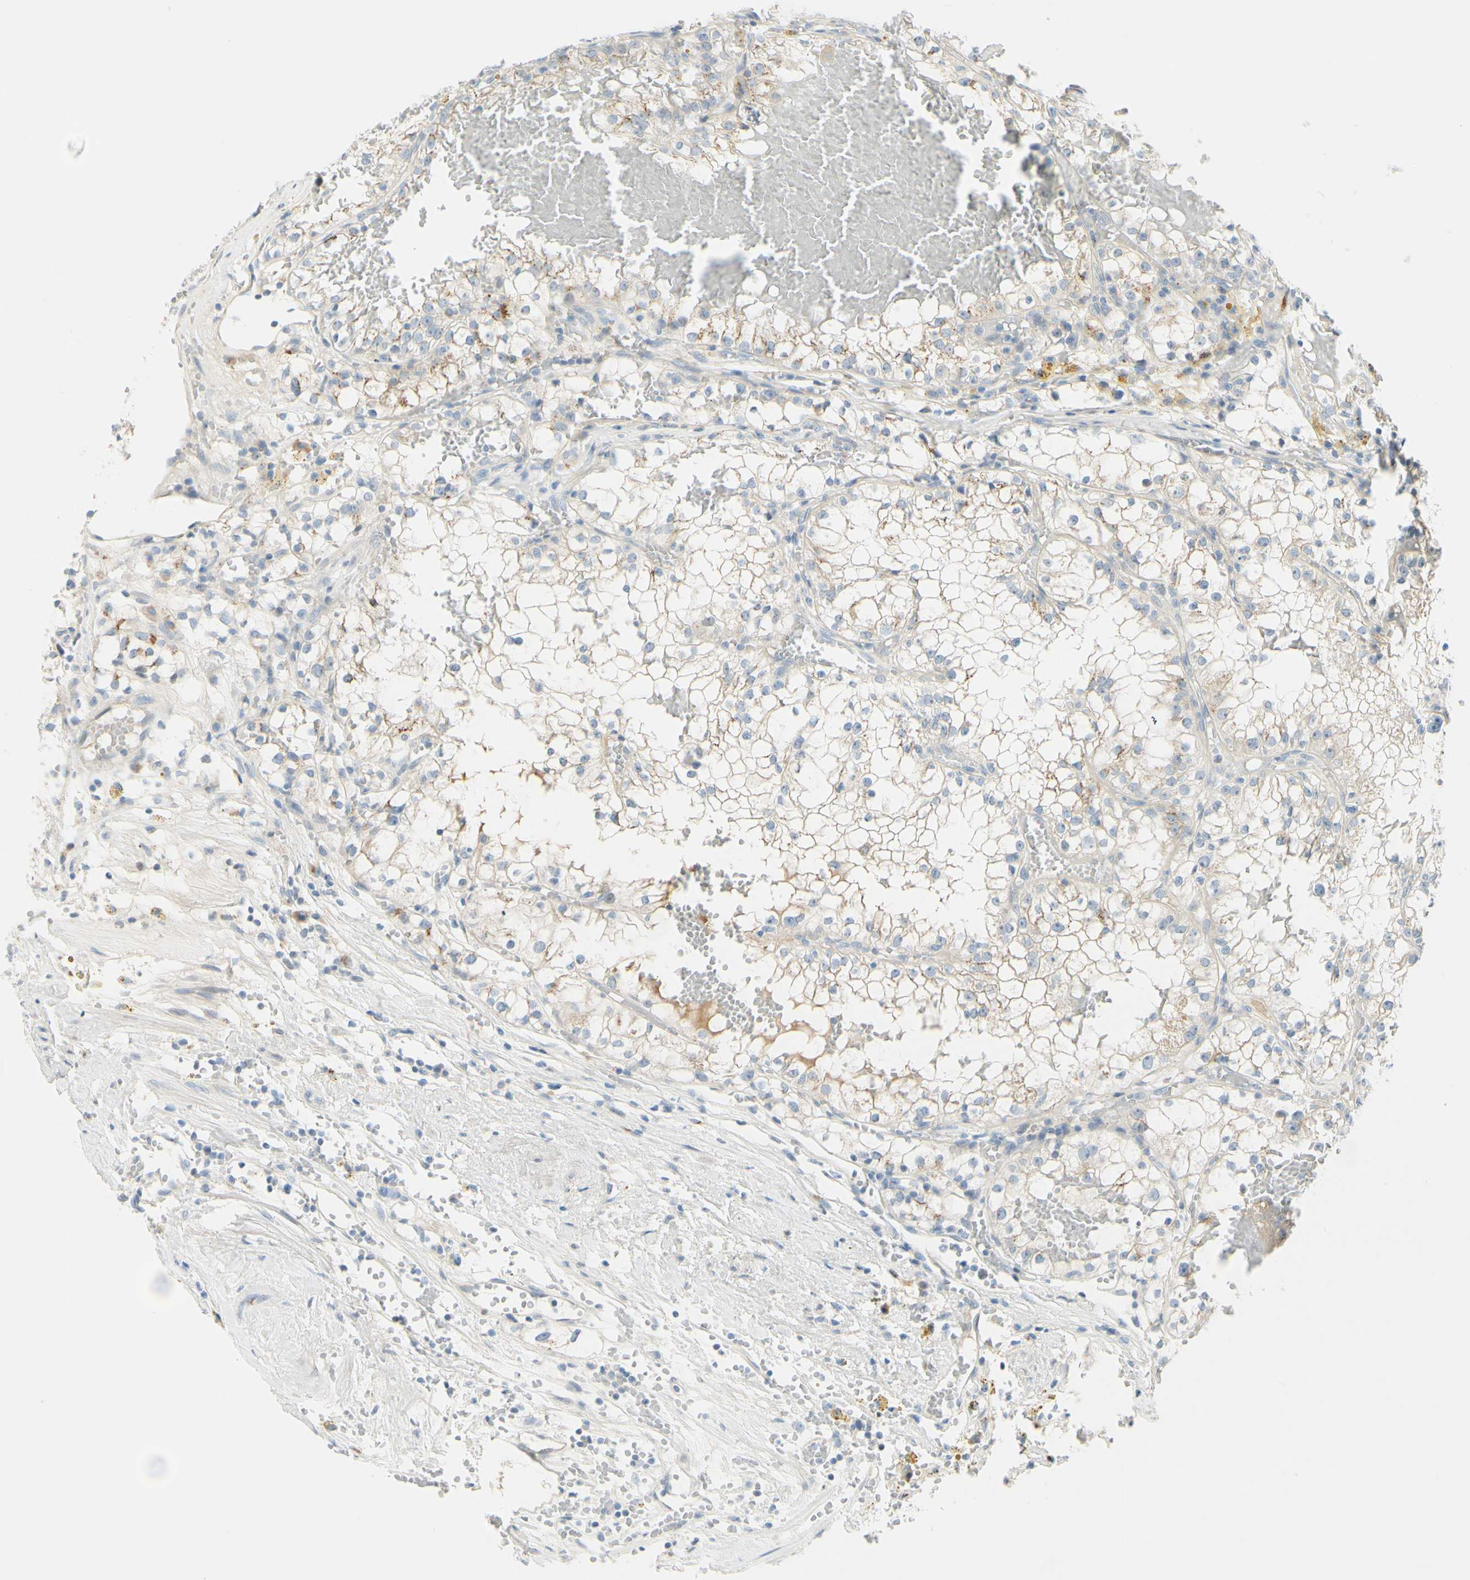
{"staining": {"intensity": "weak", "quantity": "<25%", "location": "cytoplasmic/membranous"}, "tissue": "renal cancer", "cell_type": "Tumor cells", "image_type": "cancer", "snomed": [{"axis": "morphology", "description": "Adenocarcinoma, NOS"}, {"axis": "topography", "description": "Kidney"}], "caption": "An IHC histopathology image of renal cancer is shown. There is no staining in tumor cells of renal cancer.", "gene": "GALNT5", "patient": {"sex": "male", "age": 56}}